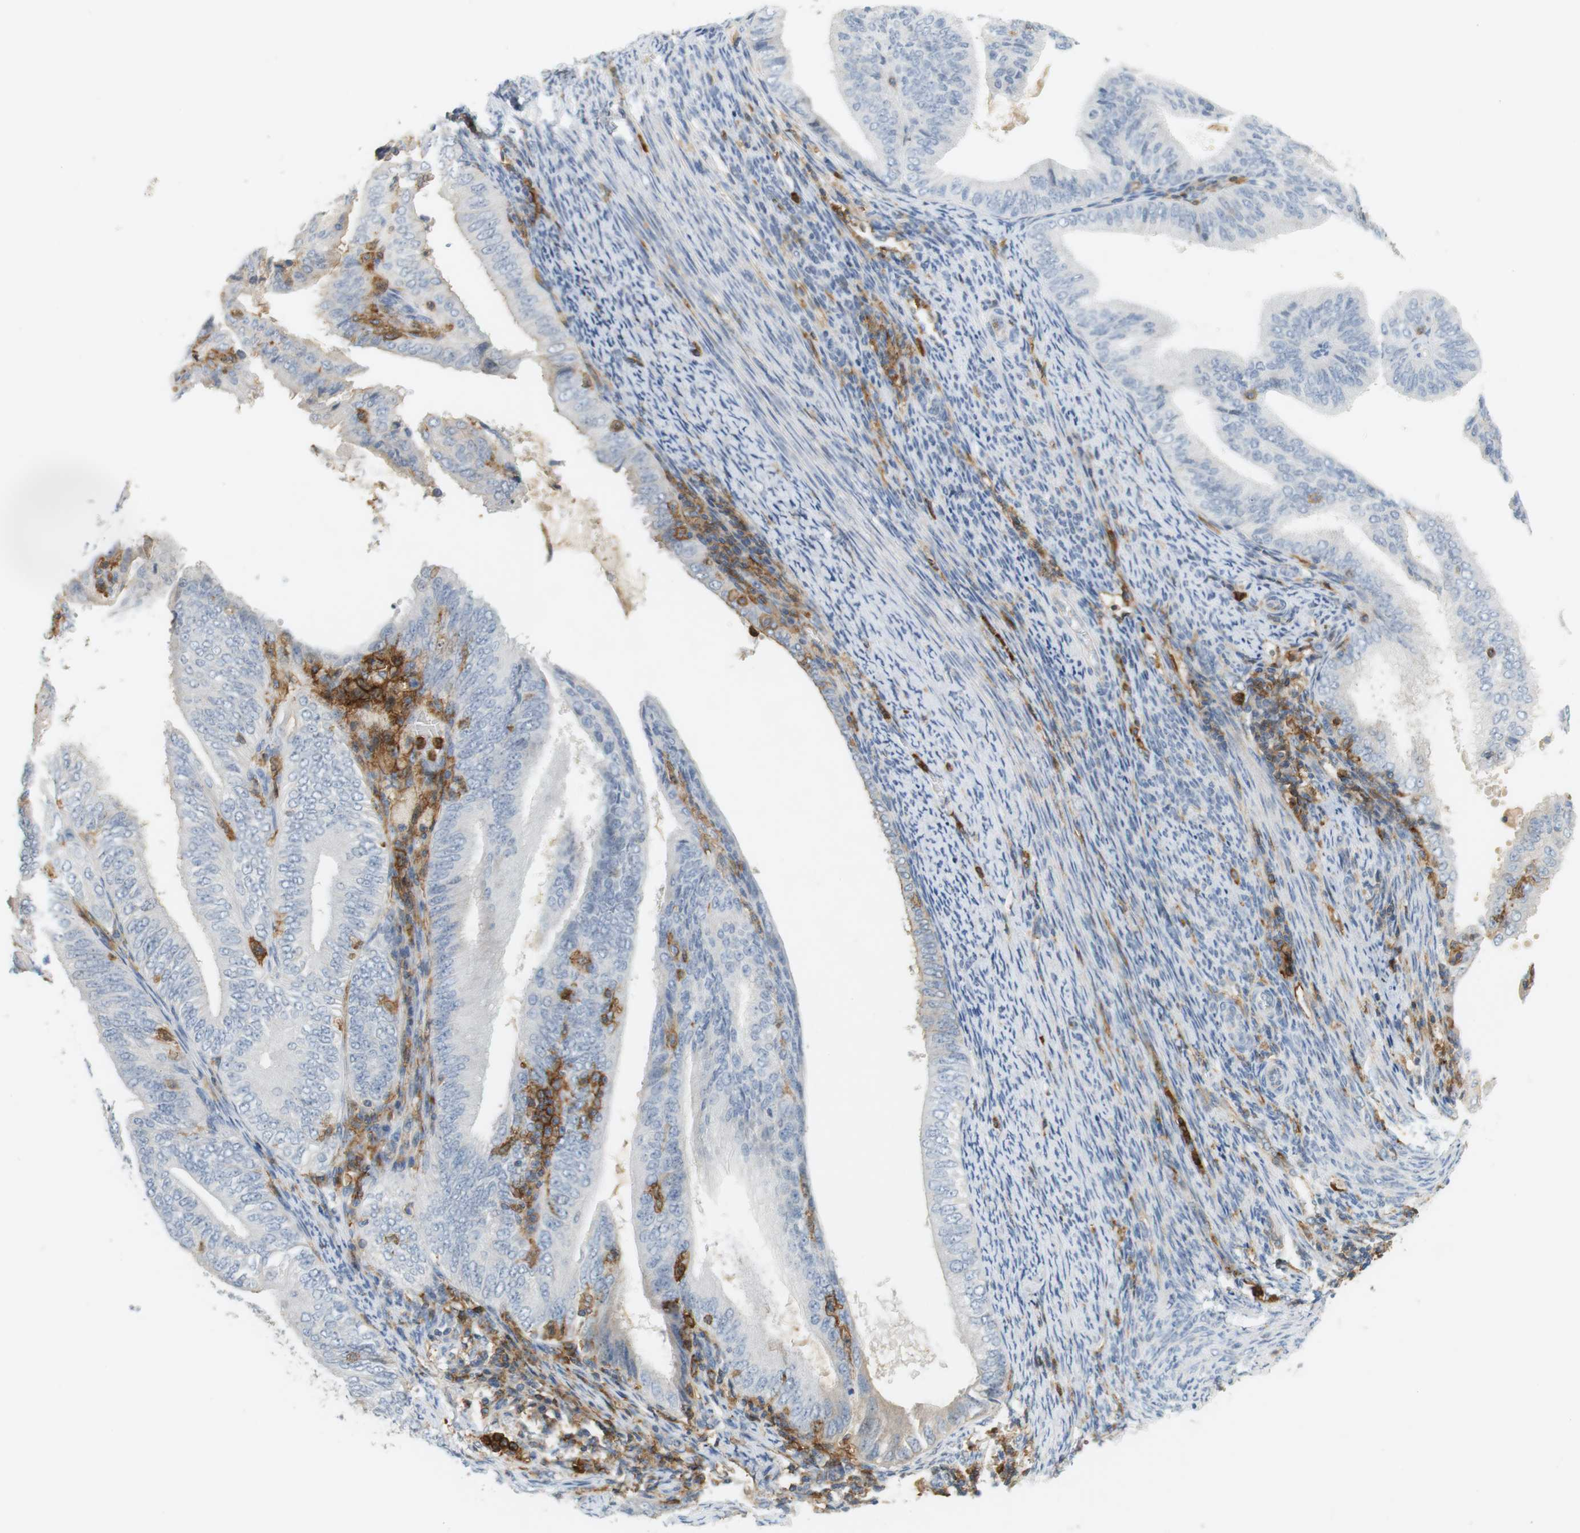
{"staining": {"intensity": "negative", "quantity": "none", "location": "none"}, "tissue": "endometrial cancer", "cell_type": "Tumor cells", "image_type": "cancer", "snomed": [{"axis": "morphology", "description": "Adenocarcinoma, NOS"}, {"axis": "topography", "description": "Endometrium"}], "caption": "Immunohistochemistry (IHC) photomicrograph of human endometrial cancer (adenocarcinoma) stained for a protein (brown), which reveals no positivity in tumor cells. (Brightfield microscopy of DAB (3,3'-diaminobenzidine) immunohistochemistry at high magnification).", "gene": "SIRPA", "patient": {"sex": "female", "age": 58}}